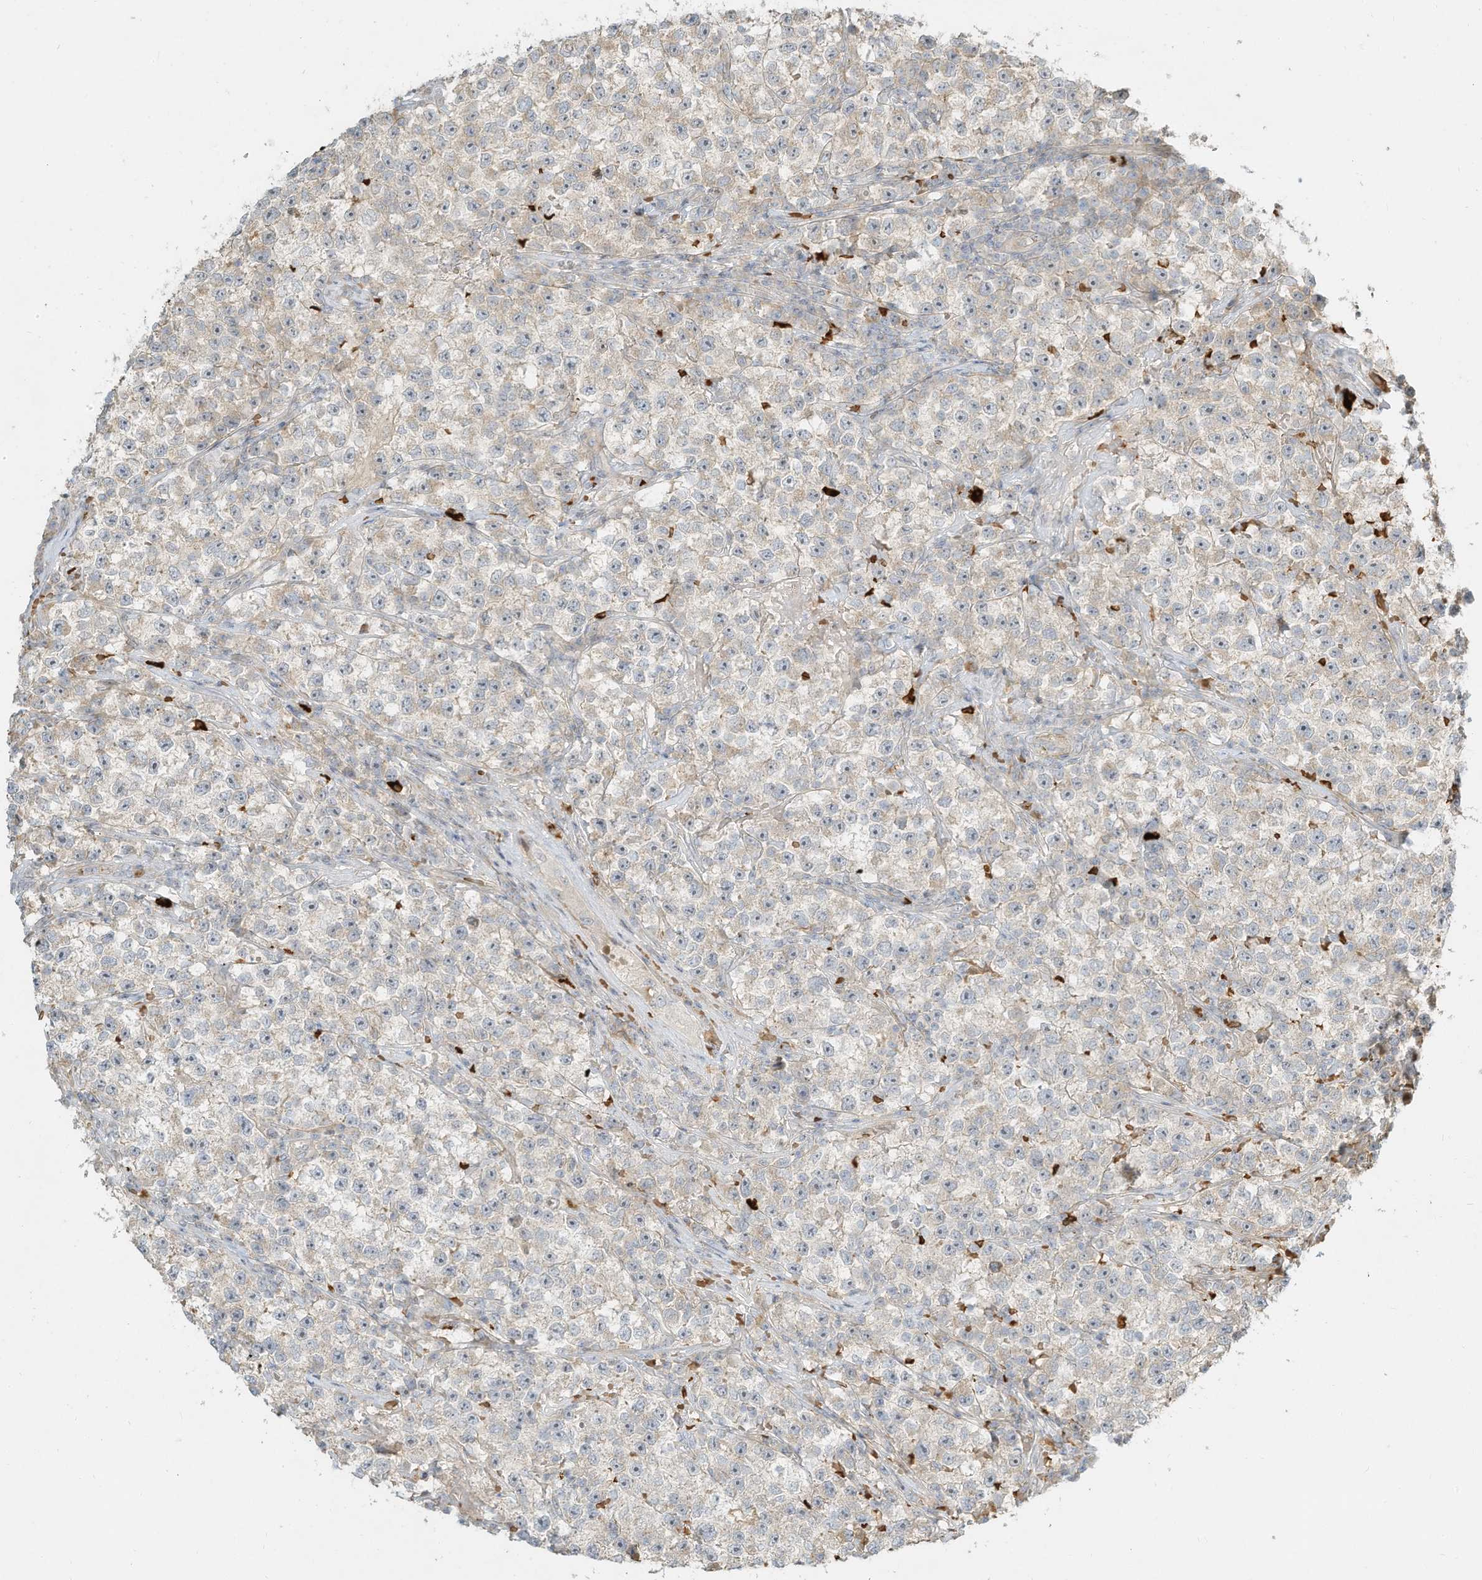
{"staining": {"intensity": "weak", "quantity": "<25%", "location": "cytoplasmic/membranous"}, "tissue": "testis cancer", "cell_type": "Tumor cells", "image_type": "cancer", "snomed": [{"axis": "morphology", "description": "Seminoma, NOS"}, {"axis": "topography", "description": "Testis"}], "caption": "Immunohistochemistry (IHC) image of testis seminoma stained for a protein (brown), which displays no expression in tumor cells.", "gene": "OFD1", "patient": {"sex": "male", "age": 22}}